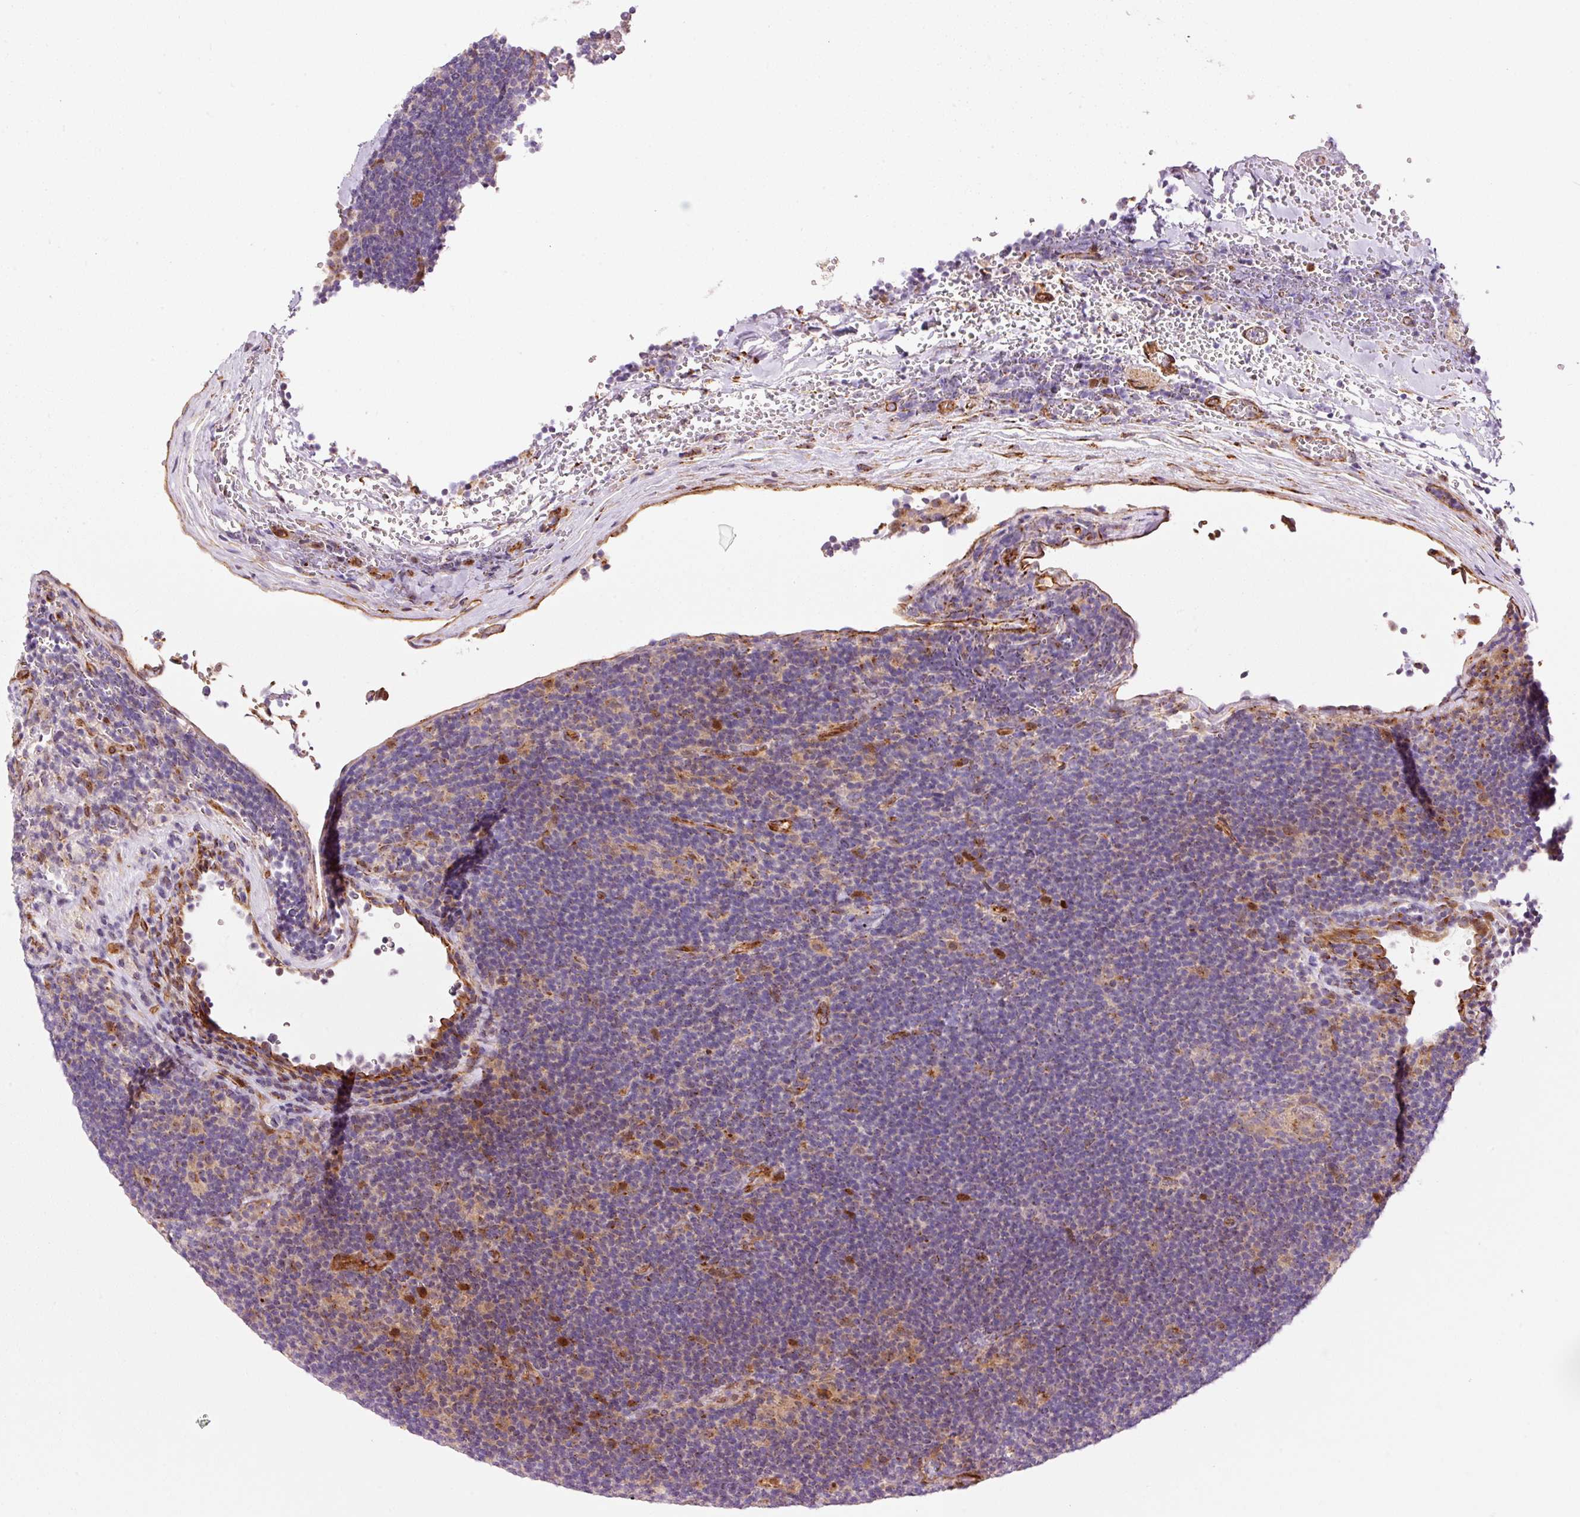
{"staining": {"intensity": "moderate", "quantity": "<25%", "location": "cytoplasmic/membranous"}, "tissue": "lymphoma", "cell_type": "Tumor cells", "image_type": "cancer", "snomed": [{"axis": "morphology", "description": "Hodgkin's disease, NOS"}, {"axis": "topography", "description": "Lymph node"}], "caption": "This is a micrograph of immunohistochemistry (IHC) staining of lymphoma, which shows moderate expression in the cytoplasmic/membranous of tumor cells.", "gene": "PPP1R14B", "patient": {"sex": "female", "age": 57}}